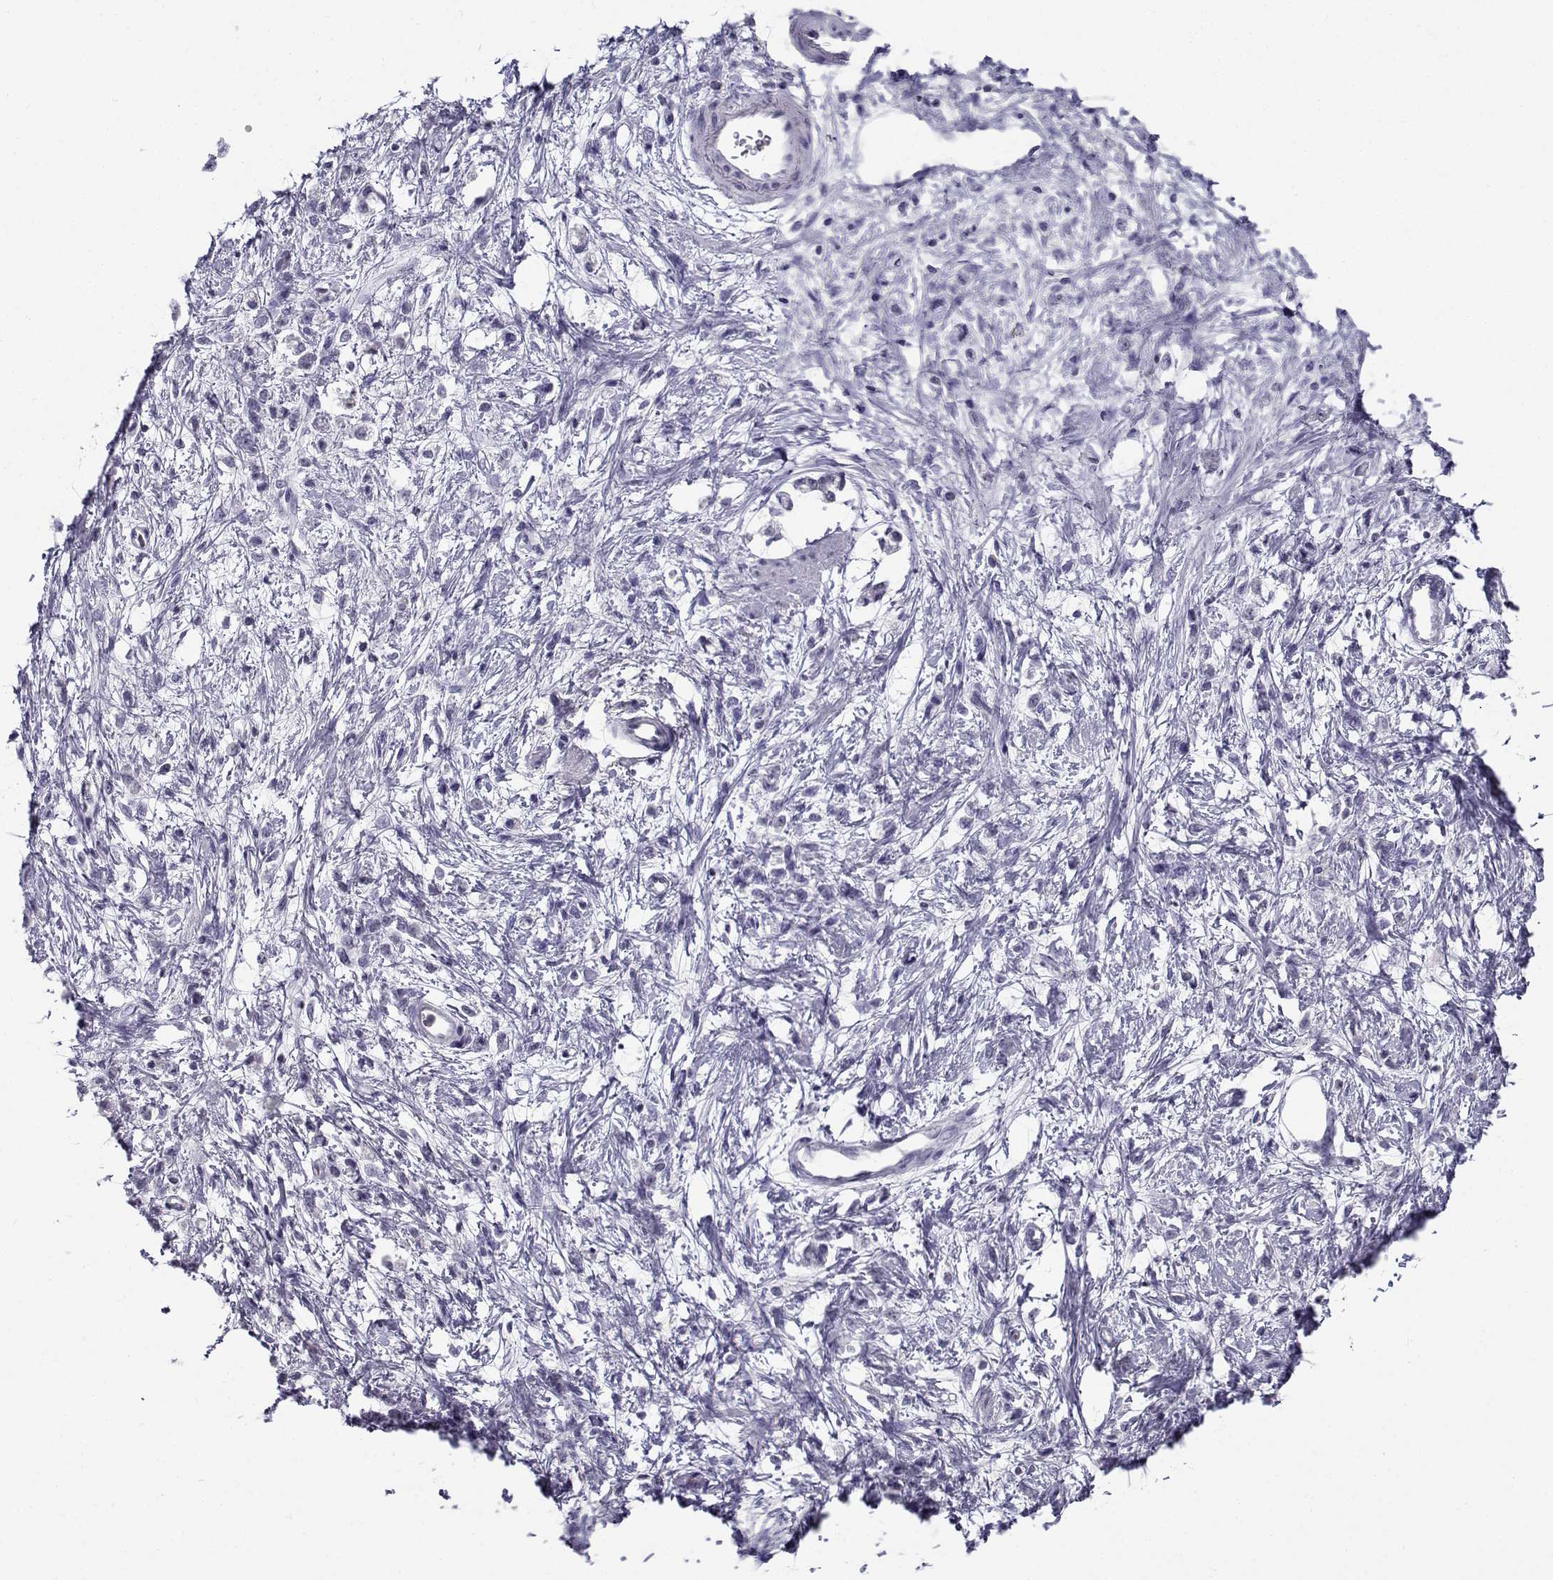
{"staining": {"intensity": "negative", "quantity": "none", "location": "none"}, "tissue": "stomach cancer", "cell_type": "Tumor cells", "image_type": "cancer", "snomed": [{"axis": "morphology", "description": "Adenocarcinoma, NOS"}, {"axis": "topography", "description": "Stomach"}], "caption": "Immunohistochemistry photomicrograph of adenocarcinoma (stomach) stained for a protein (brown), which exhibits no staining in tumor cells. (IHC, brightfield microscopy, high magnification).", "gene": "FAM166A", "patient": {"sex": "female", "age": 60}}